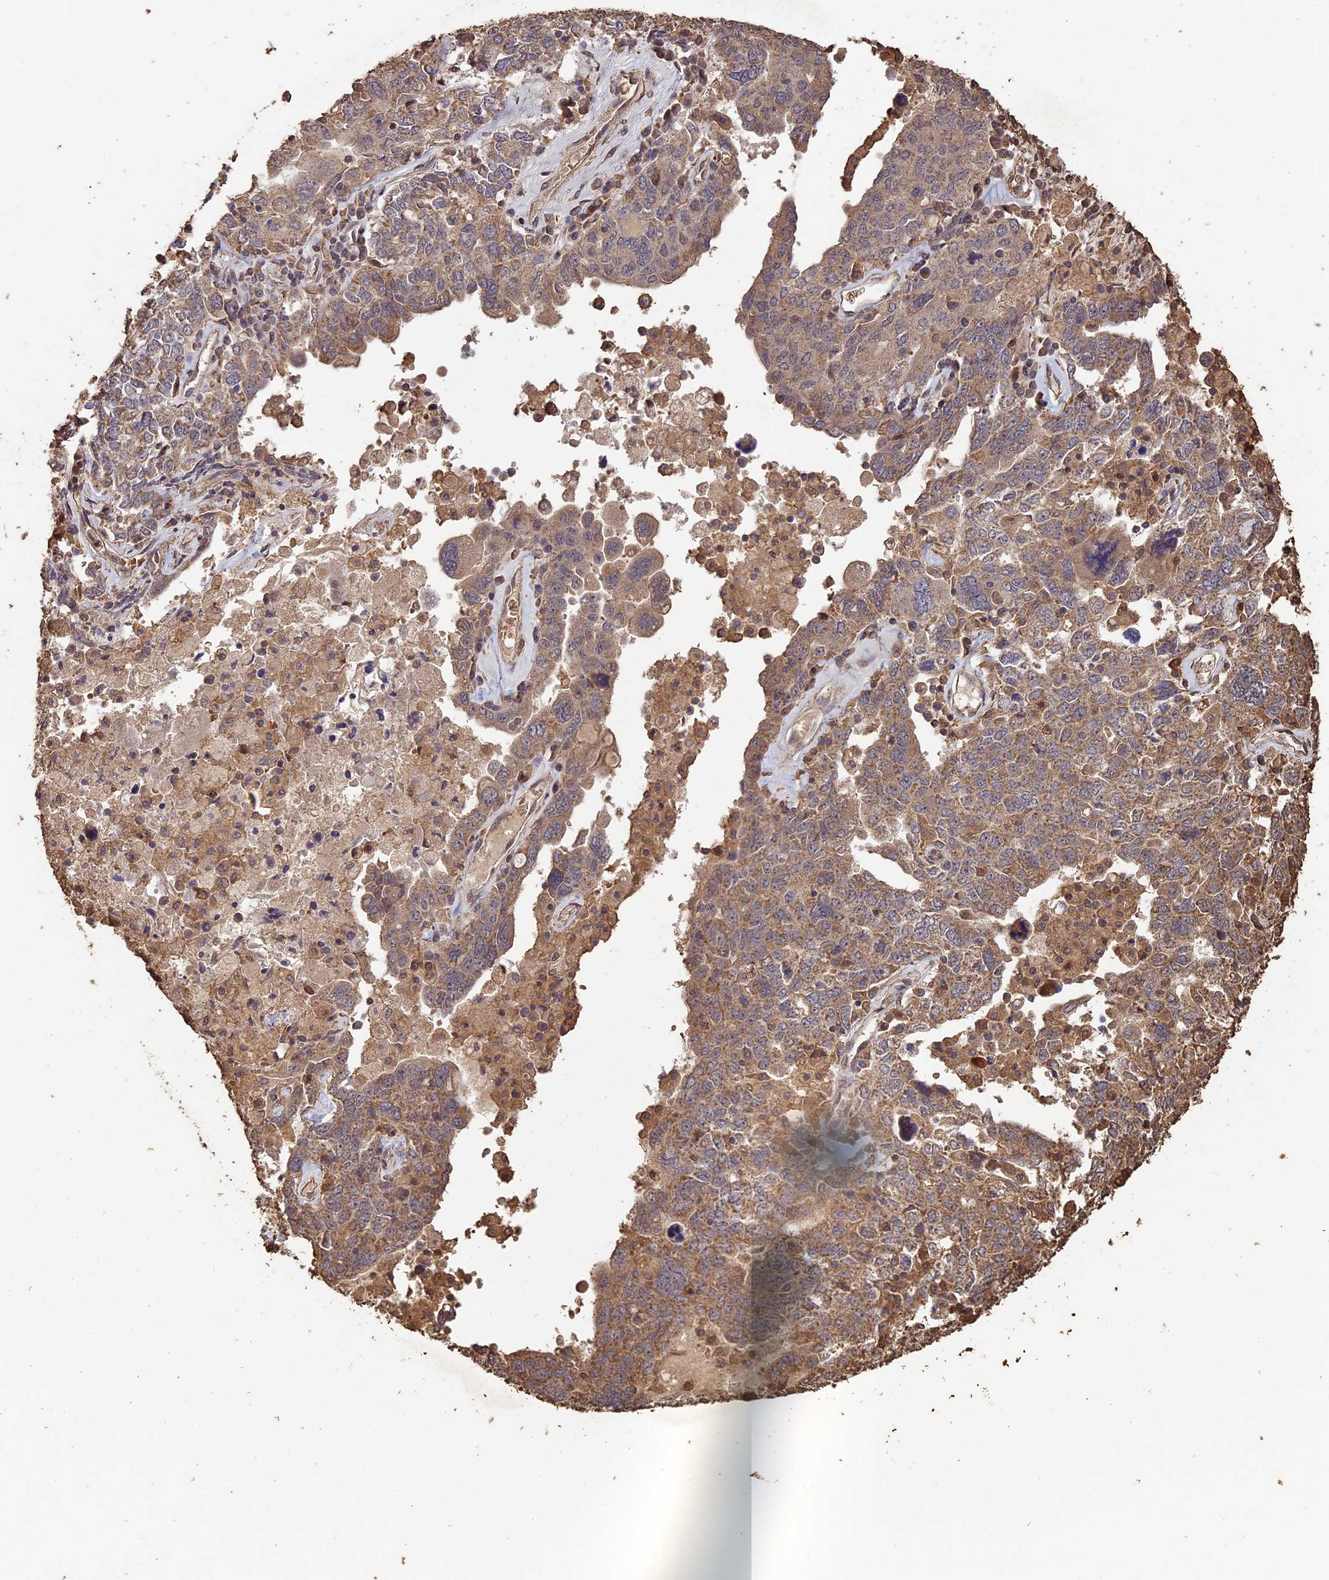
{"staining": {"intensity": "moderate", "quantity": ">75%", "location": "cytoplasmic/membranous"}, "tissue": "ovarian cancer", "cell_type": "Tumor cells", "image_type": "cancer", "snomed": [{"axis": "morphology", "description": "Carcinoma, endometroid"}, {"axis": "topography", "description": "Ovary"}], "caption": "A micrograph of endometroid carcinoma (ovarian) stained for a protein displays moderate cytoplasmic/membranous brown staining in tumor cells.", "gene": "HUNK", "patient": {"sex": "female", "age": 62}}